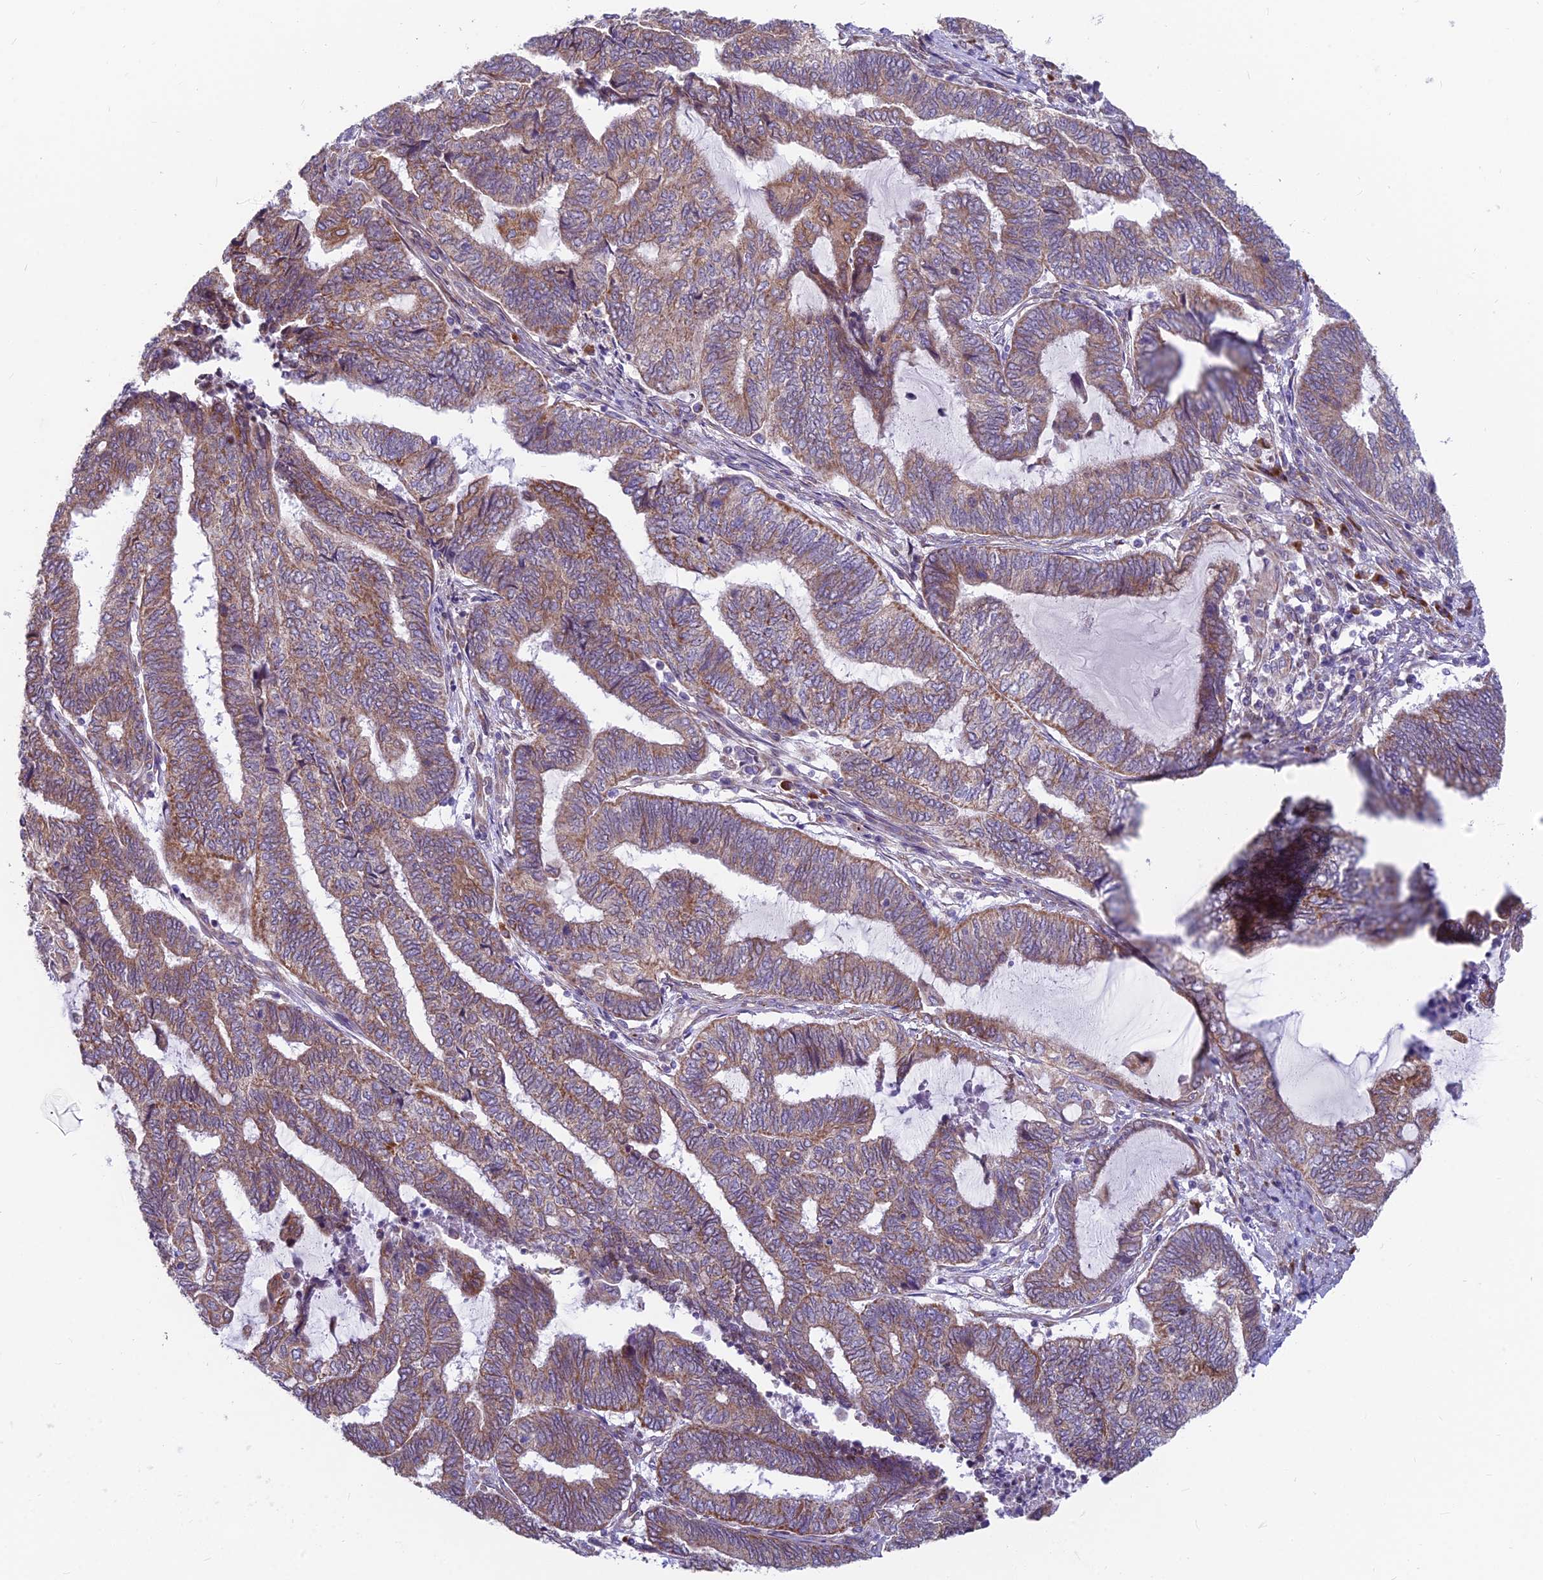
{"staining": {"intensity": "moderate", "quantity": ">75%", "location": "cytoplasmic/membranous"}, "tissue": "endometrial cancer", "cell_type": "Tumor cells", "image_type": "cancer", "snomed": [{"axis": "morphology", "description": "Adenocarcinoma, NOS"}, {"axis": "topography", "description": "Uterus"}, {"axis": "topography", "description": "Endometrium"}], "caption": "Immunohistochemical staining of human endometrial adenocarcinoma demonstrates medium levels of moderate cytoplasmic/membranous protein positivity in about >75% of tumor cells. (brown staining indicates protein expression, while blue staining denotes nuclei).", "gene": "TBC1D20", "patient": {"sex": "female", "age": 70}}